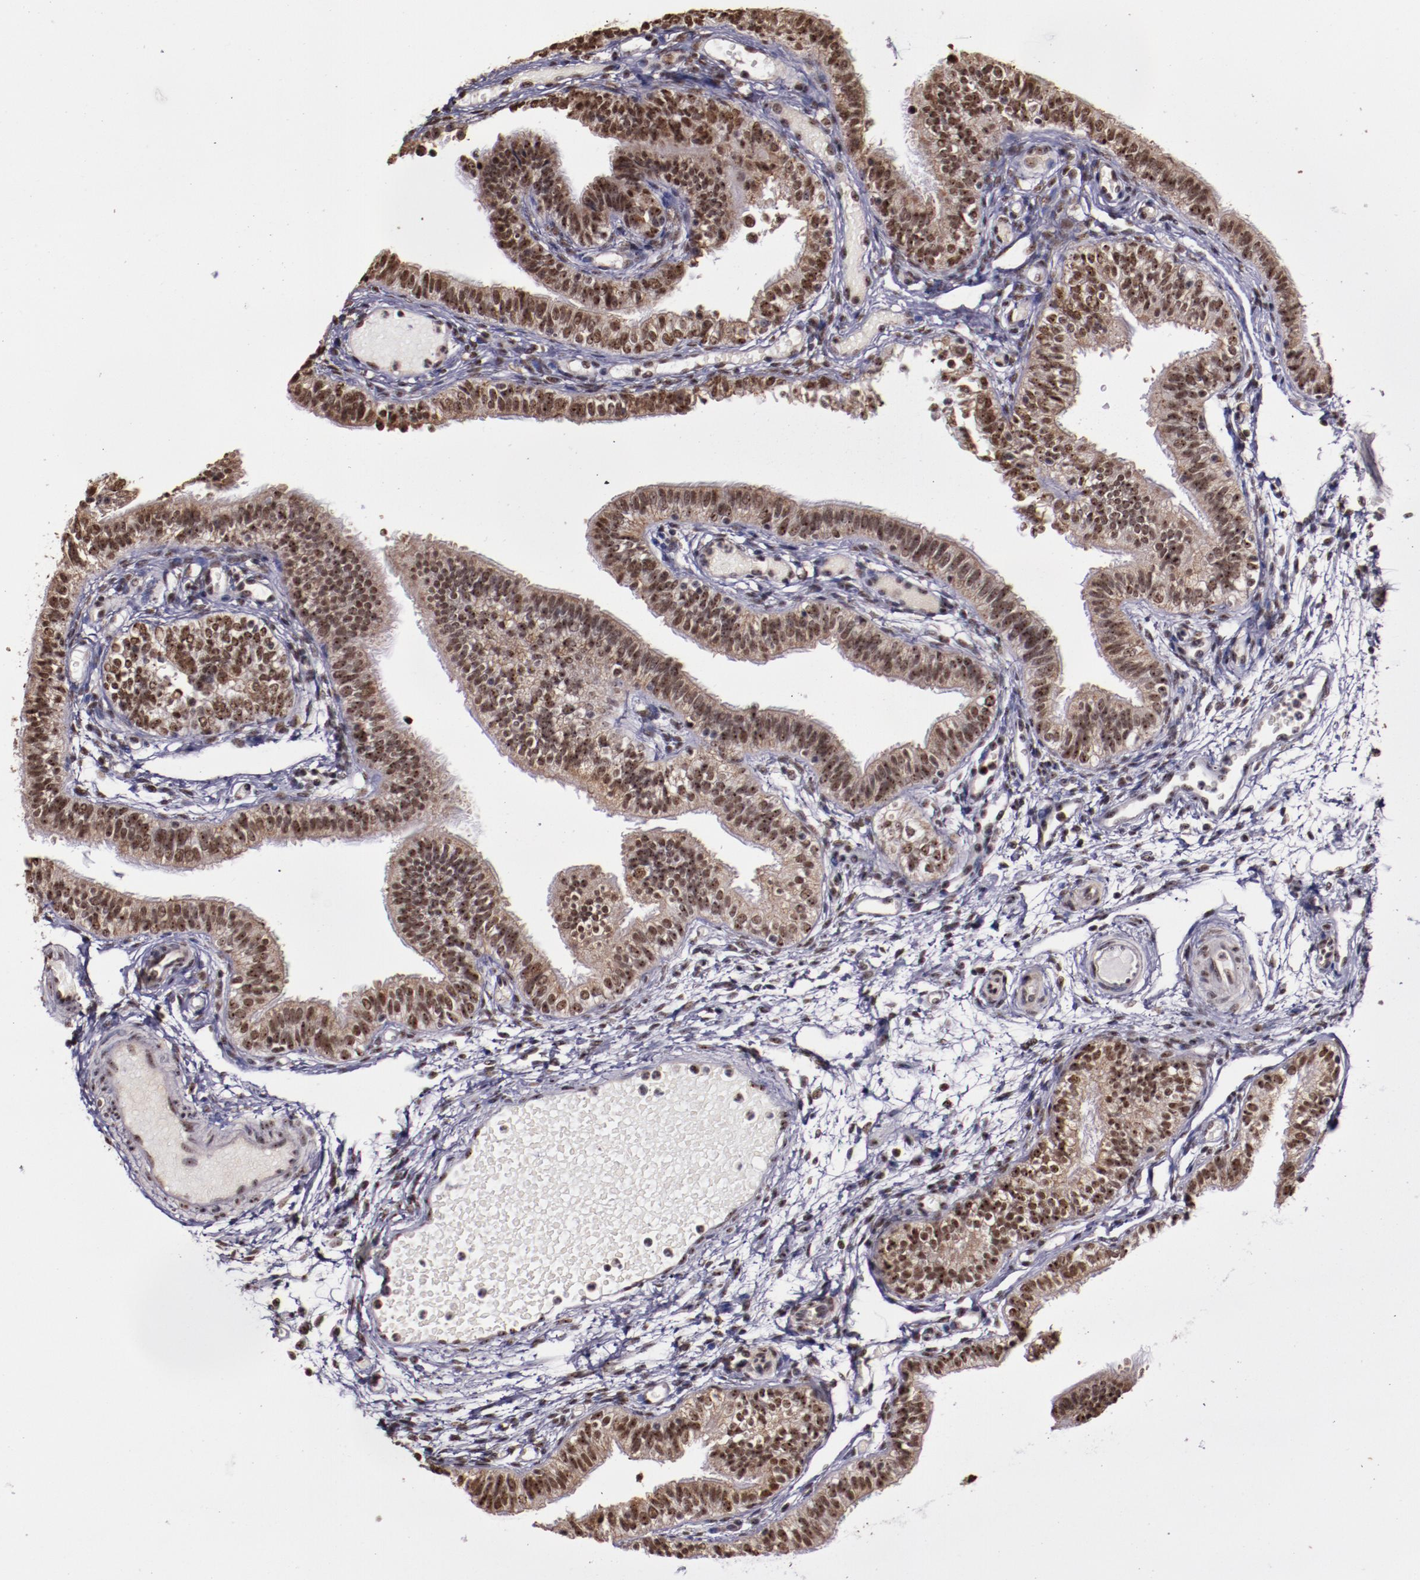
{"staining": {"intensity": "strong", "quantity": ">75%", "location": "cytoplasmic/membranous,nuclear"}, "tissue": "fallopian tube", "cell_type": "Glandular cells", "image_type": "normal", "snomed": [{"axis": "morphology", "description": "Normal tissue, NOS"}, {"axis": "morphology", "description": "Dermoid, NOS"}, {"axis": "topography", "description": "Fallopian tube"}], "caption": "High-magnification brightfield microscopy of normal fallopian tube stained with DAB (3,3'-diaminobenzidine) (brown) and counterstained with hematoxylin (blue). glandular cells exhibit strong cytoplasmic/membranous,nuclear expression is seen in approximately>75% of cells.", "gene": "CECR2", "patient": {"sex": "female", "age": 33}}